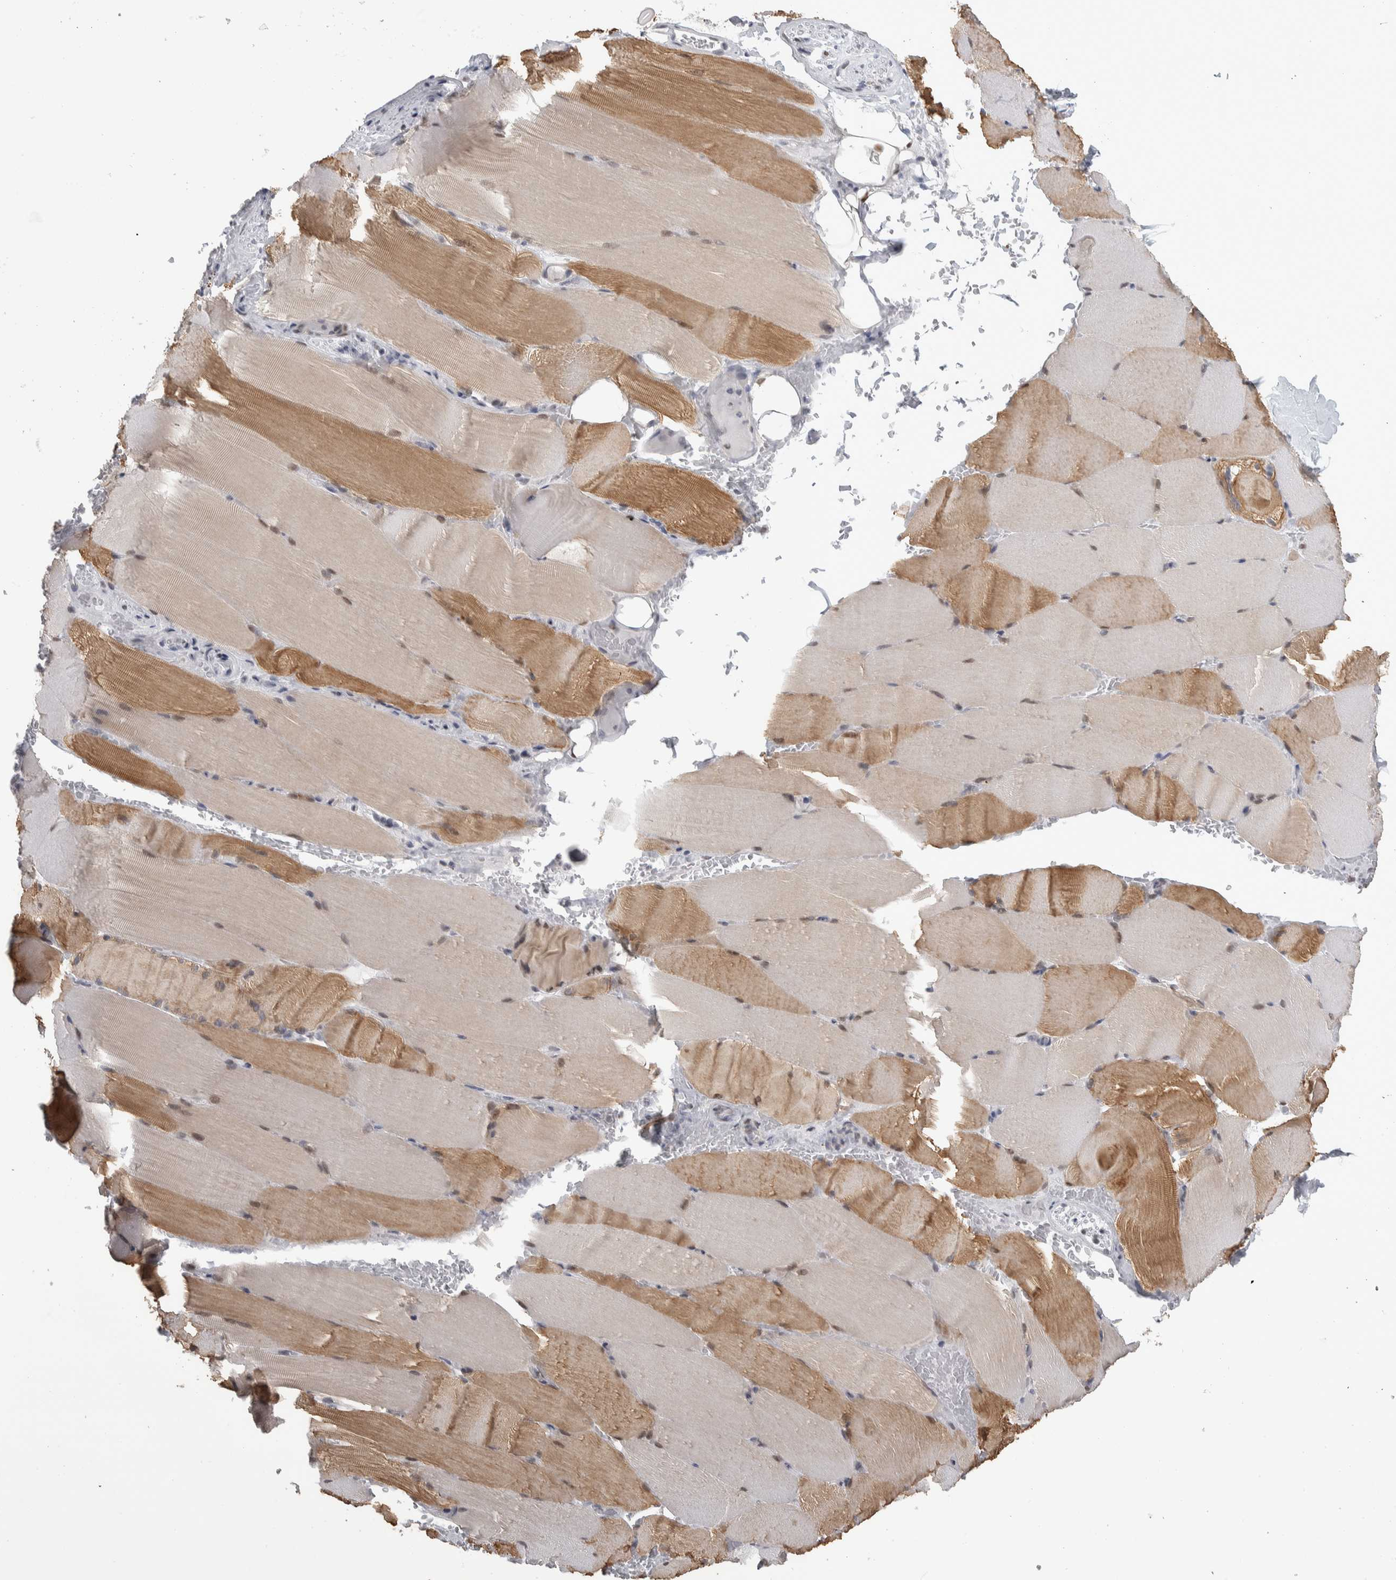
{"staining": {"intensity": "moderate", "quantity": "25%-75%", "location": "cytoplasmic/membranous,nuclear"}, "tissue": "skeletal muscle", "cell_type": "Myocytes", "image_type": "normal", "snomed": [{"axis": "morphology", "description": "Normal tissue, NOS"}, {"axis": "topography", "description": "Skeletal muscle"}, {"axis": "topography", "description": "Parathyroid gland"}], "caption": "Immunohistochemistry (IHC) of benign human skeletal muscle shows medium levels of moderate cytoplasmic/membranous,nuclear positivity in about 25%-75% of myocytes.", "gene": "HEXIM2", "patient": {"sex": "female", "age": 37}}